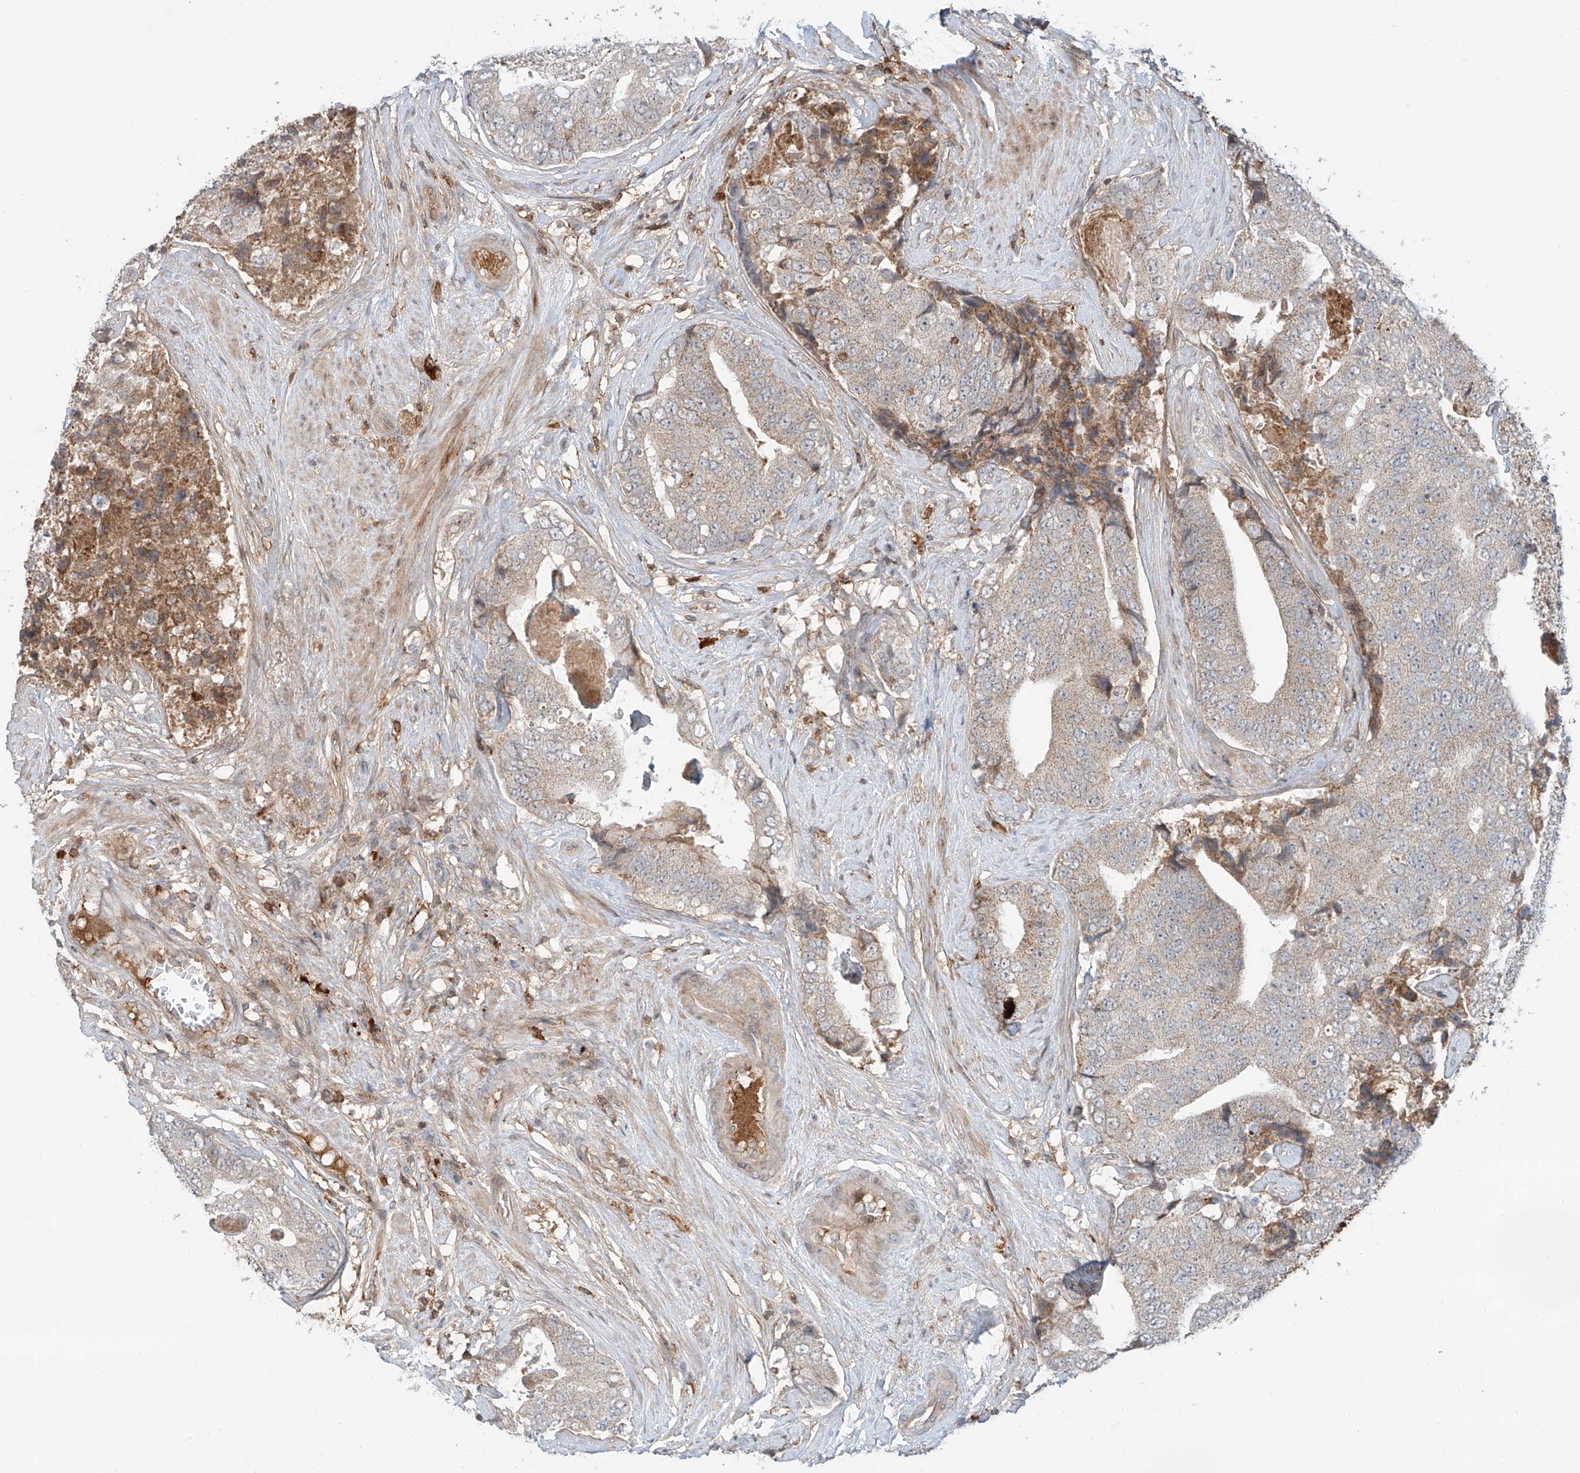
{"staining": {"intensity": "weak", "quantity": "25%-75%", "location": "cytoplasmic/membranous"}, "tissue": "prostate cancer", "cell_type": "Tumor cells", "image_type": "cancer", "snomed": [{"axis": "morphology", "description": "Adenocarcinoma, High grade"}, {"axis": "topography", "description": "Prostate"}], "caption": "High-grade adenocarcinoma (prostate) tissue displays weak cytoplasmic/membranous positivity in approximately 25%-75% of tumor cells, visualized by immunohistochemistry.", "gene": "CEP162", "patient": {"sex": "male", "age": 70}}